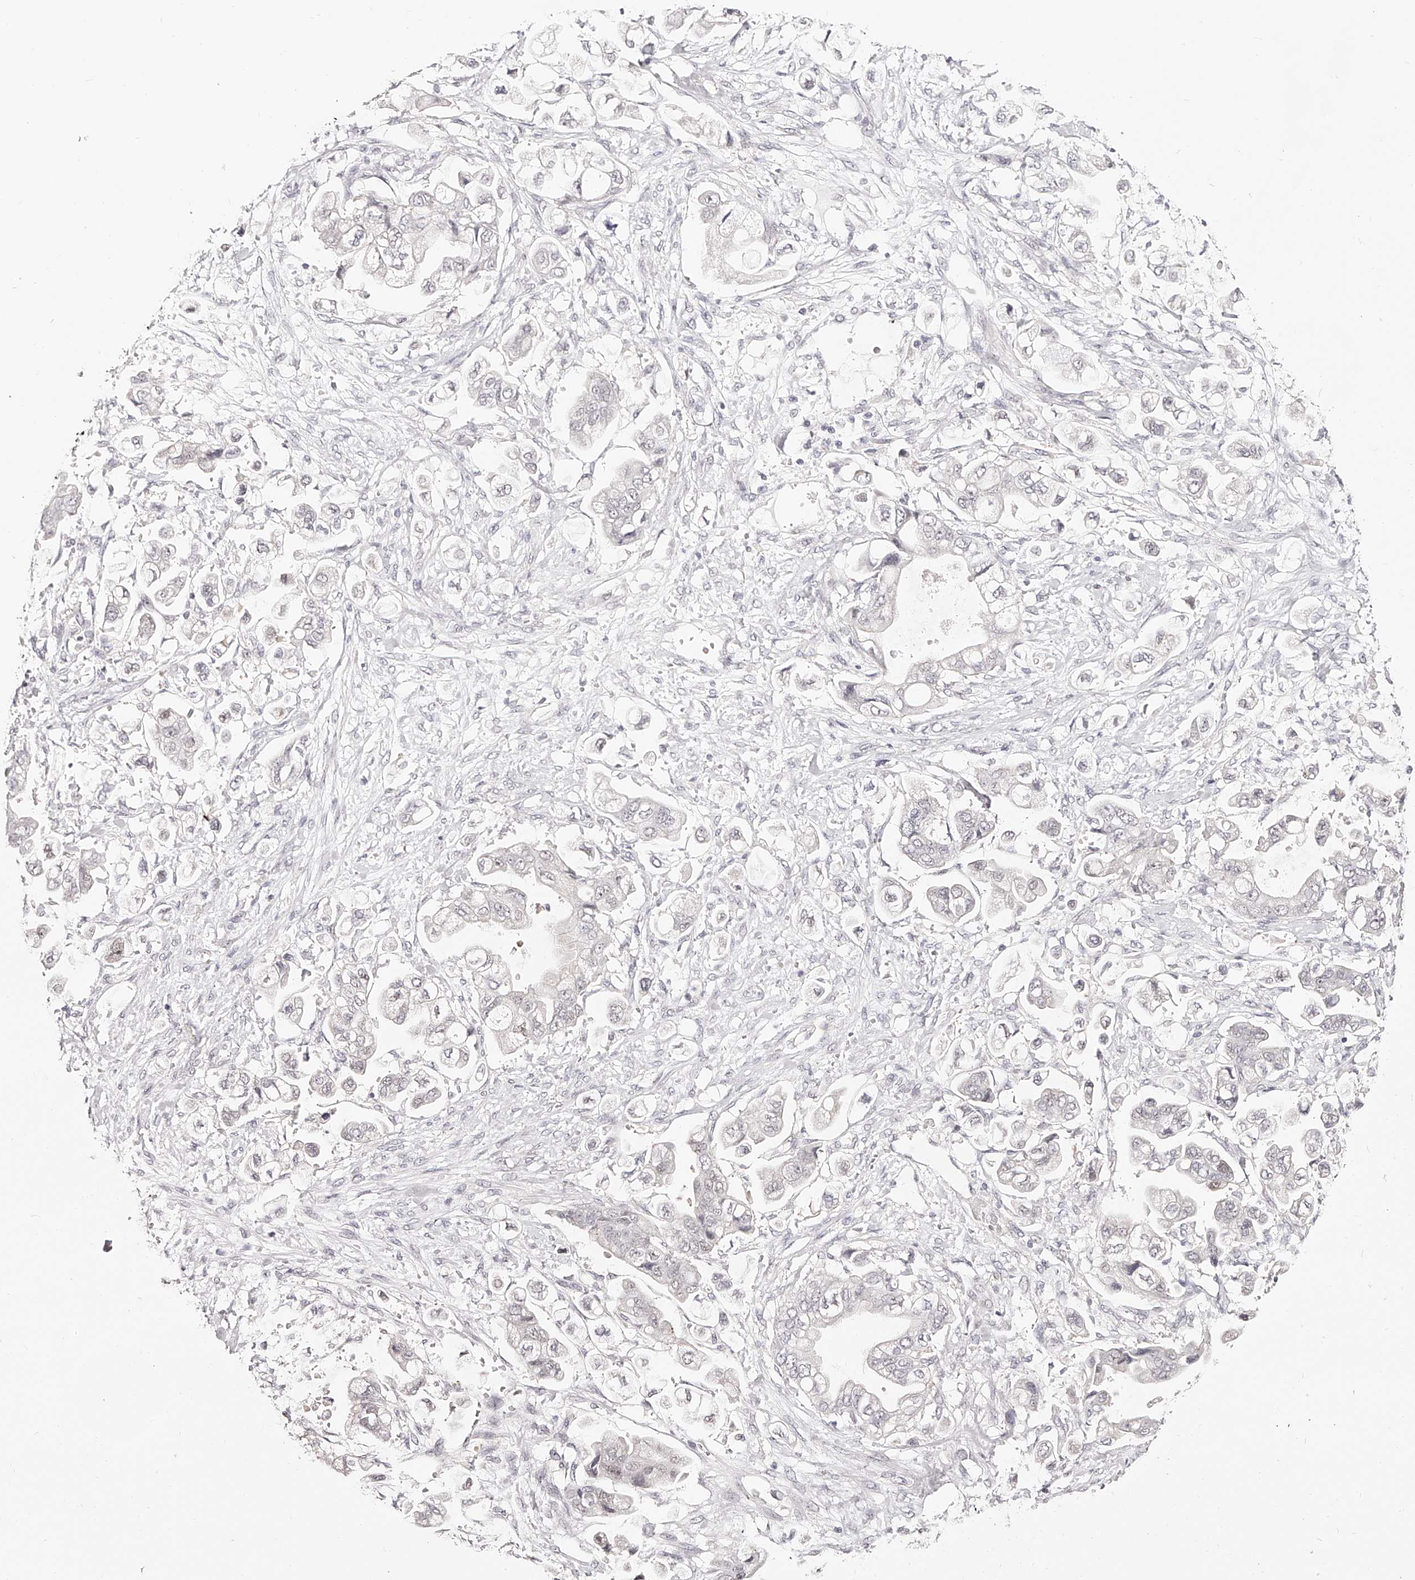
{"staining": {"intensity": "negative", "quantity": "none", "location": "none"}, "tissue": "stomach cancer", "cell_type": "Tumor cells", "image_type": "cancer", "snomed": [{"axis": "morphology", "description": "Adenocarcinoma, NOS"}, {"axis": "topography", "description": "Stomach"}], "caption": "This histopathology image is of stomach cancer (adenocarcinoma) stained with immunohistochemistry (IHC) to label a protein in brown with the nuclei are counter-stained blue. There is no positivity in tumor cells.", "gene": "USF3", "patient": {"sex": "male", "age": 62}}